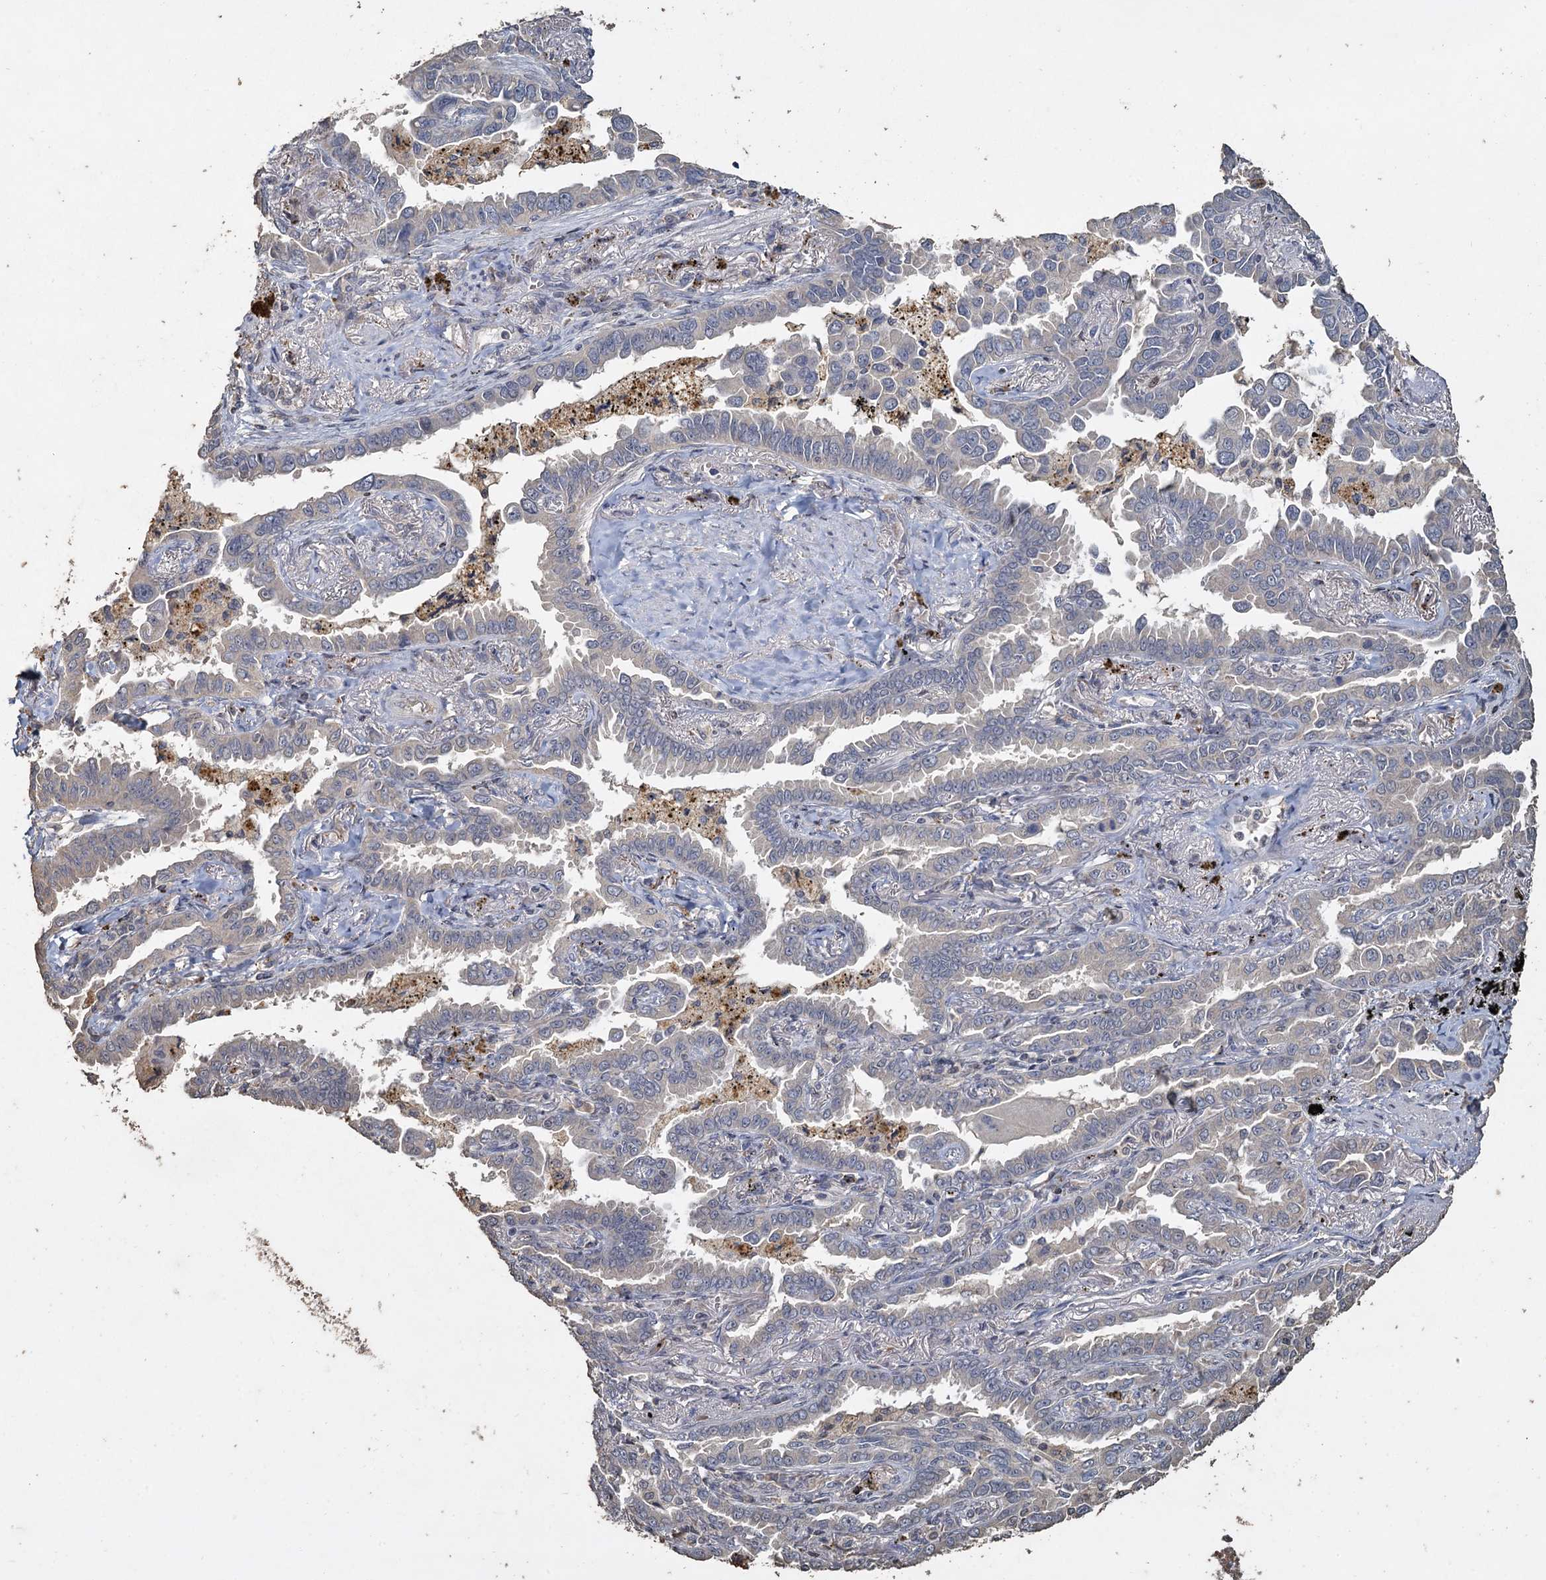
{"staining": {"intensity": "negative", "quantity": "none", "location": "none"}, "tissue": "lung cancer", "cell_type": "Tumor cells", "image_type": "cancer", "snomed": [{"axis": "morphology", "description": "Adenocarcinoma, NOS"}, {"axis": "topography", "description": "Lung"}], "caption": "Histopathology image shows no protein expression in tumor cells of lung cancer tissue. Brightfield microscopy of immunohistochemistry (IHC) stained with DAB (3,3'-diaminobenzidine) (brown) and hematoxylin (blue), captured at high magnification.", "gene": "CCDC61", "patient": {"sex": "male", "age": 67}}